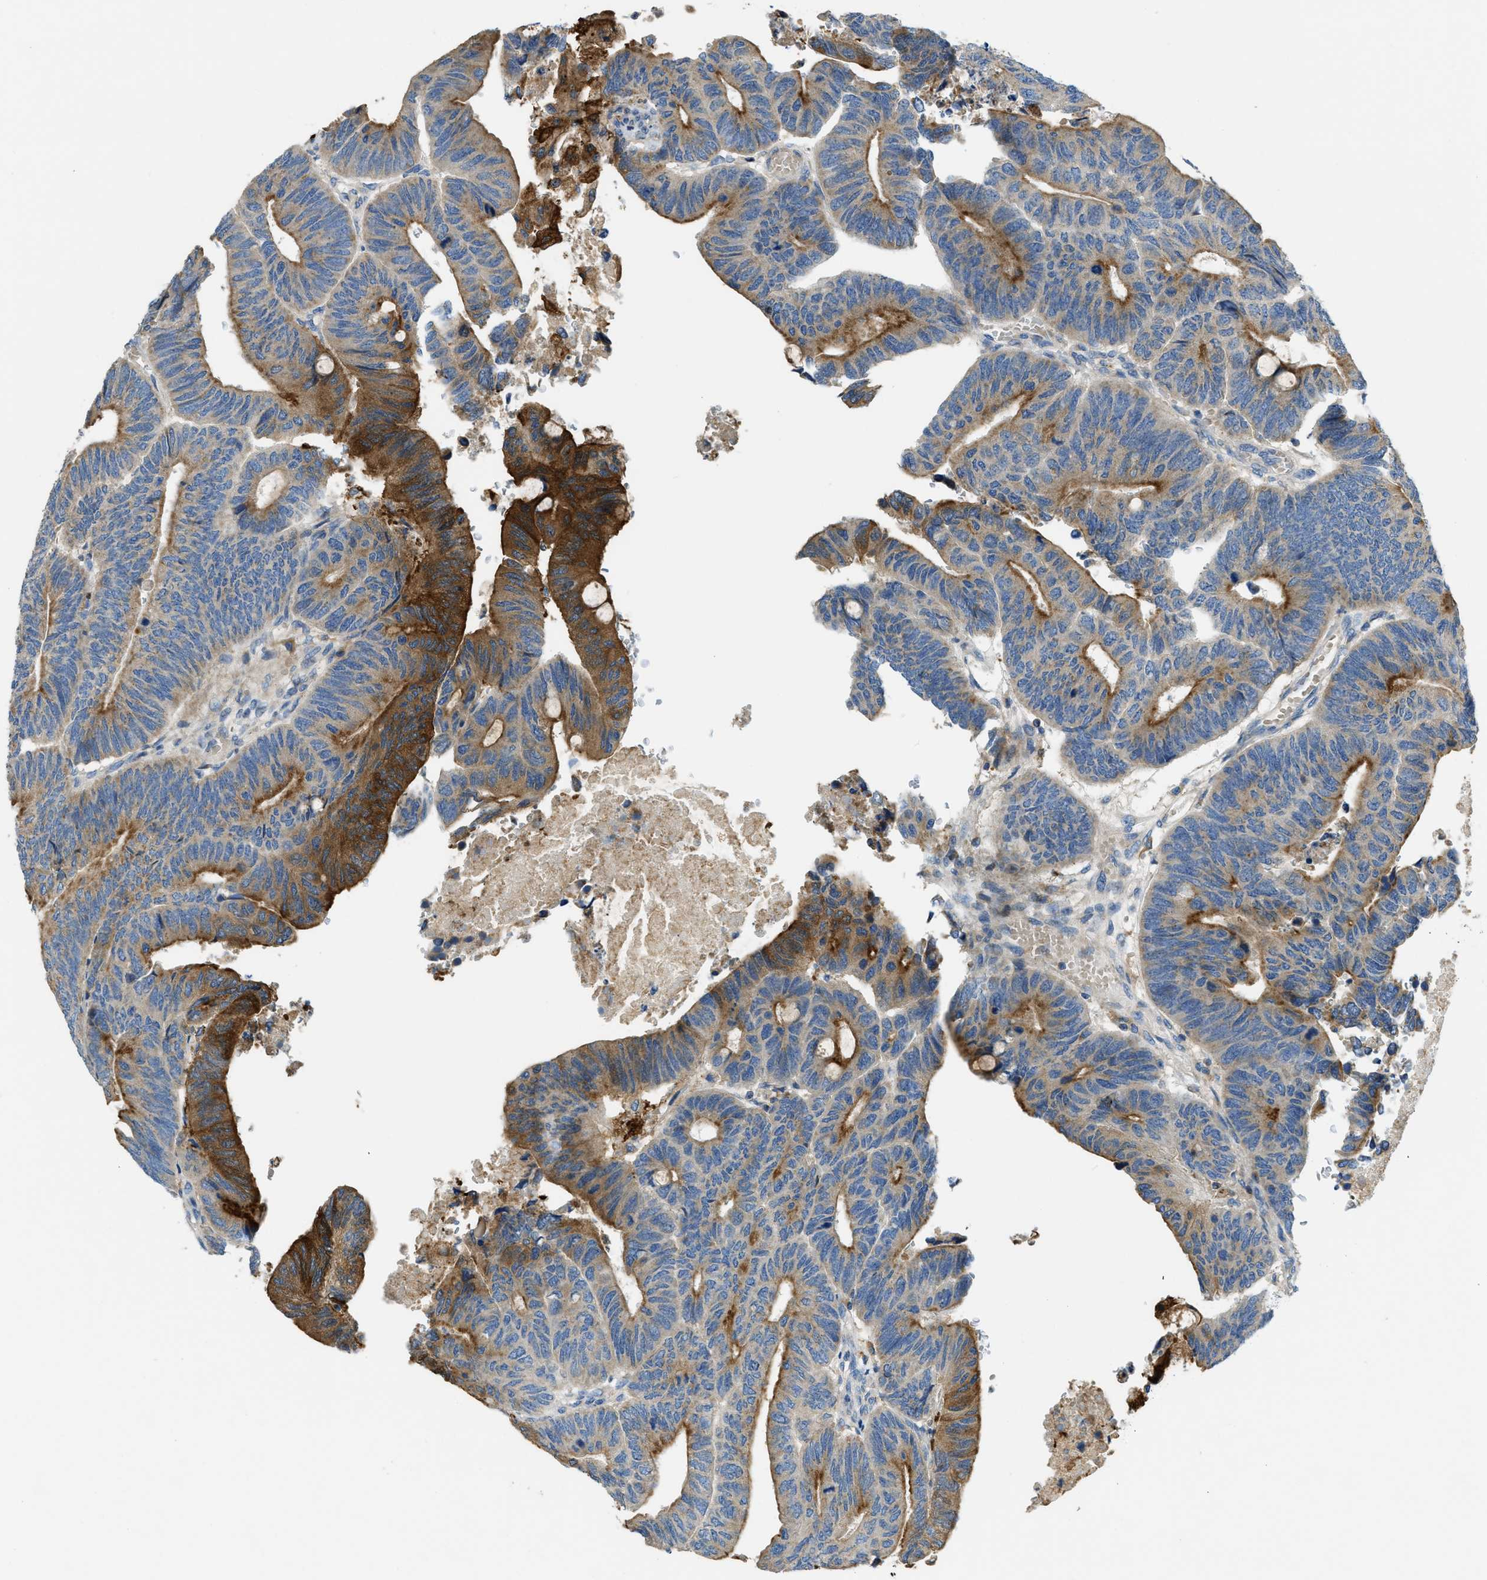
{"staining": {"intensity": "strong", "quantity": "25%-75%", "location": "cytoplasmic/membranous"}, "tissue": "colorectal cancer", "cell_type": "Tumor cells", "image_type": "cancer", "snomed": [{"axis": "morphology", "description": "Normal tissue, NOS"}, {"axis": "morphology", "description": "Adenocarcinoma, NOS"}, {"axis": "topography", "description": "Rectum"}, {"axis": "topography", "description": "Peripheral nerve tissue"}], "caption": "A micrograph showing strong cytoplasmic/membranous expression in approximately 25%-75% of tumor cells in colorectal adenocarcinoma, as visualized by brown immunohistochemical staining.", "gene": "RFFL", "patient": {"sex": "male", "age": 92}}